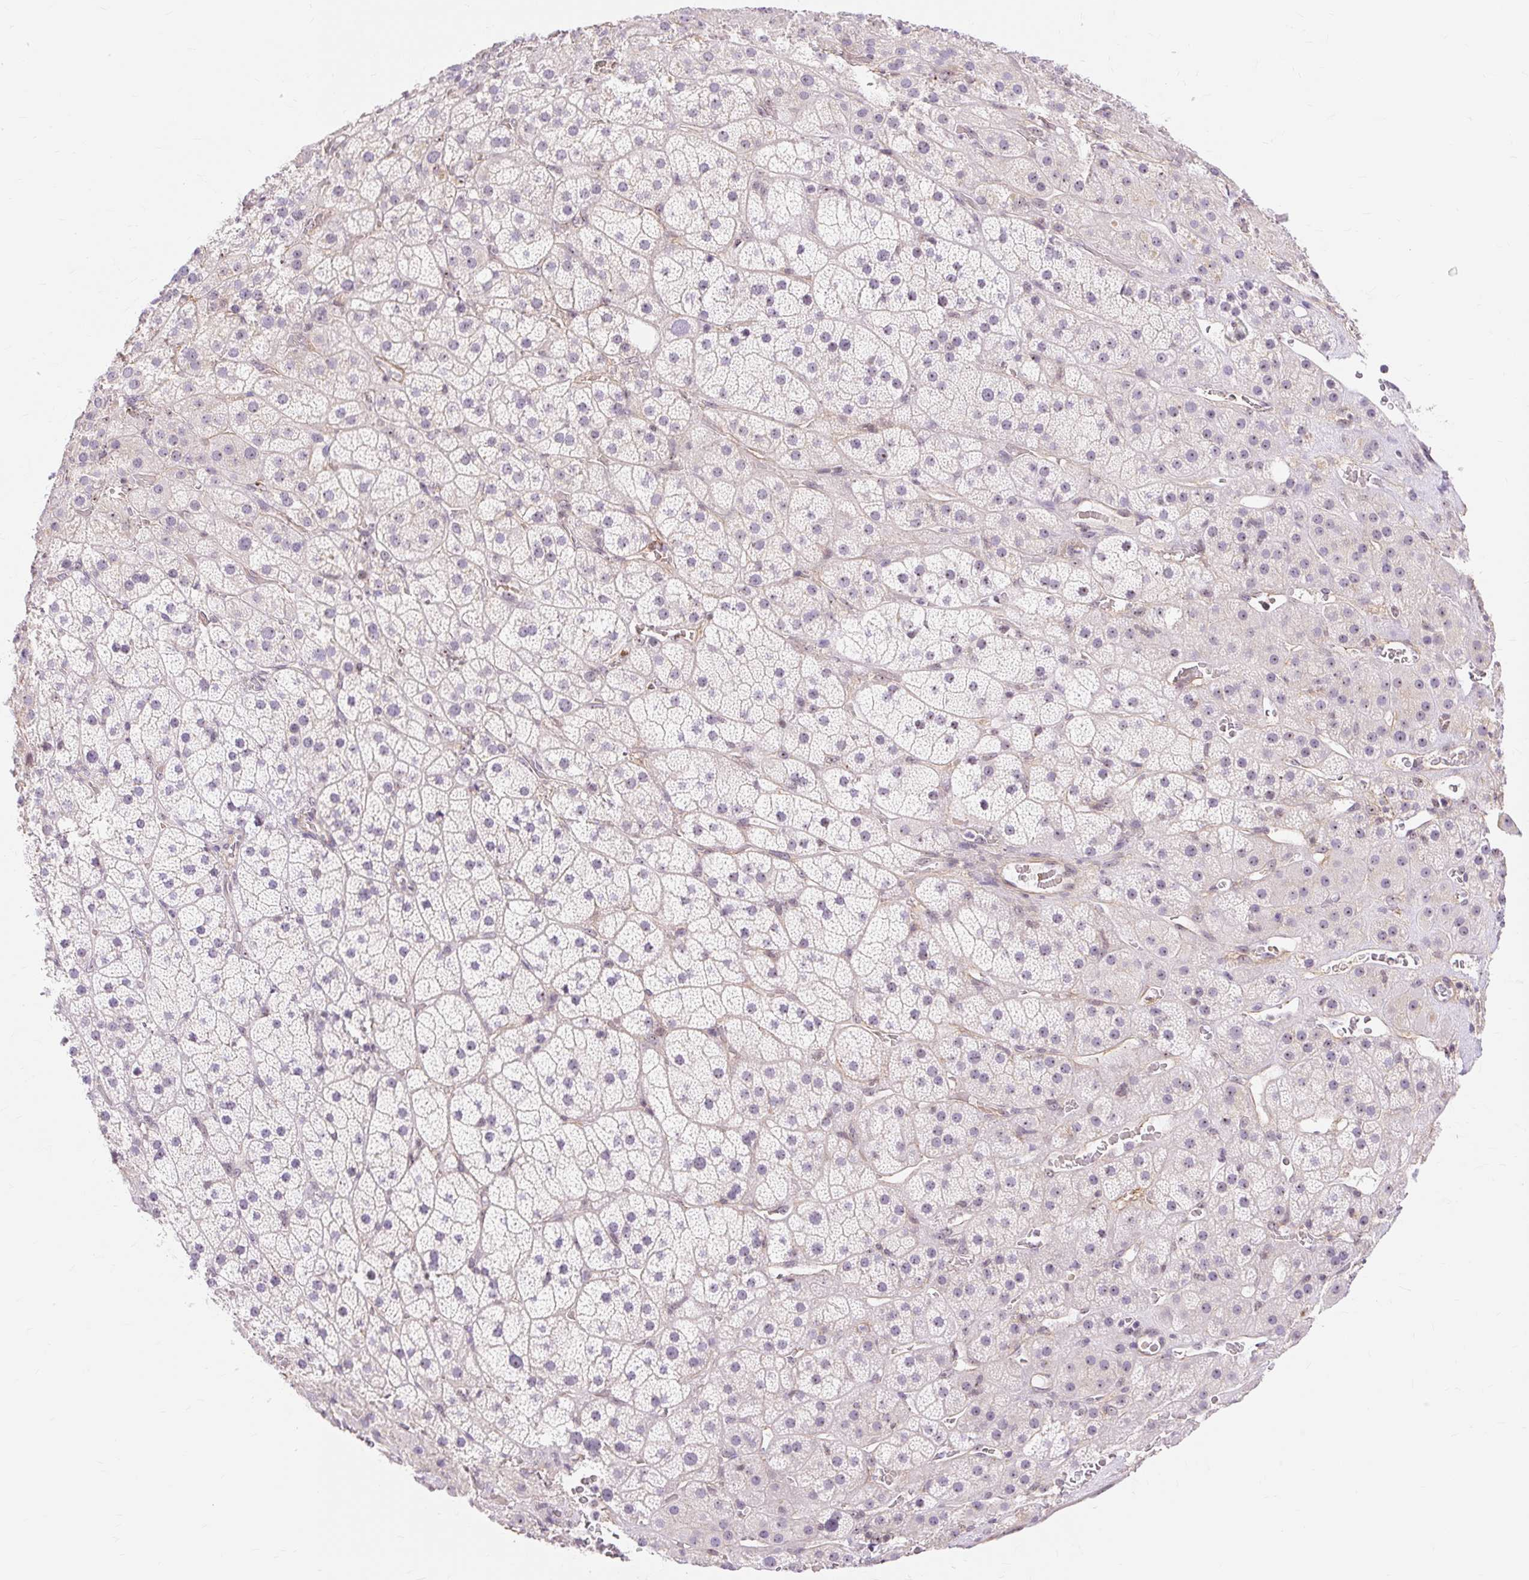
{"staining": {"intensity": "weak", "quantity": "<25%", "location": "nuclear"}, "tissue": "adrenal gland", "cell_type": "Glandular cells", "image_type": "normal", "snomed": [{"axis": "morphology", "description": "Normal tissue, NOS"}, {"axis": "topography", "description": "Adrenal gland"}], "caption": "IHC histopathology image of benign adrenal gland stained for a protein (brown), which displays no expression in glandular cells. The staining is performed using DAB brown chromogen with nuclei counter-stained in using hematoxylin.", "gene": "OBP2A", "patient": {"sex": "male", "age": 57}}